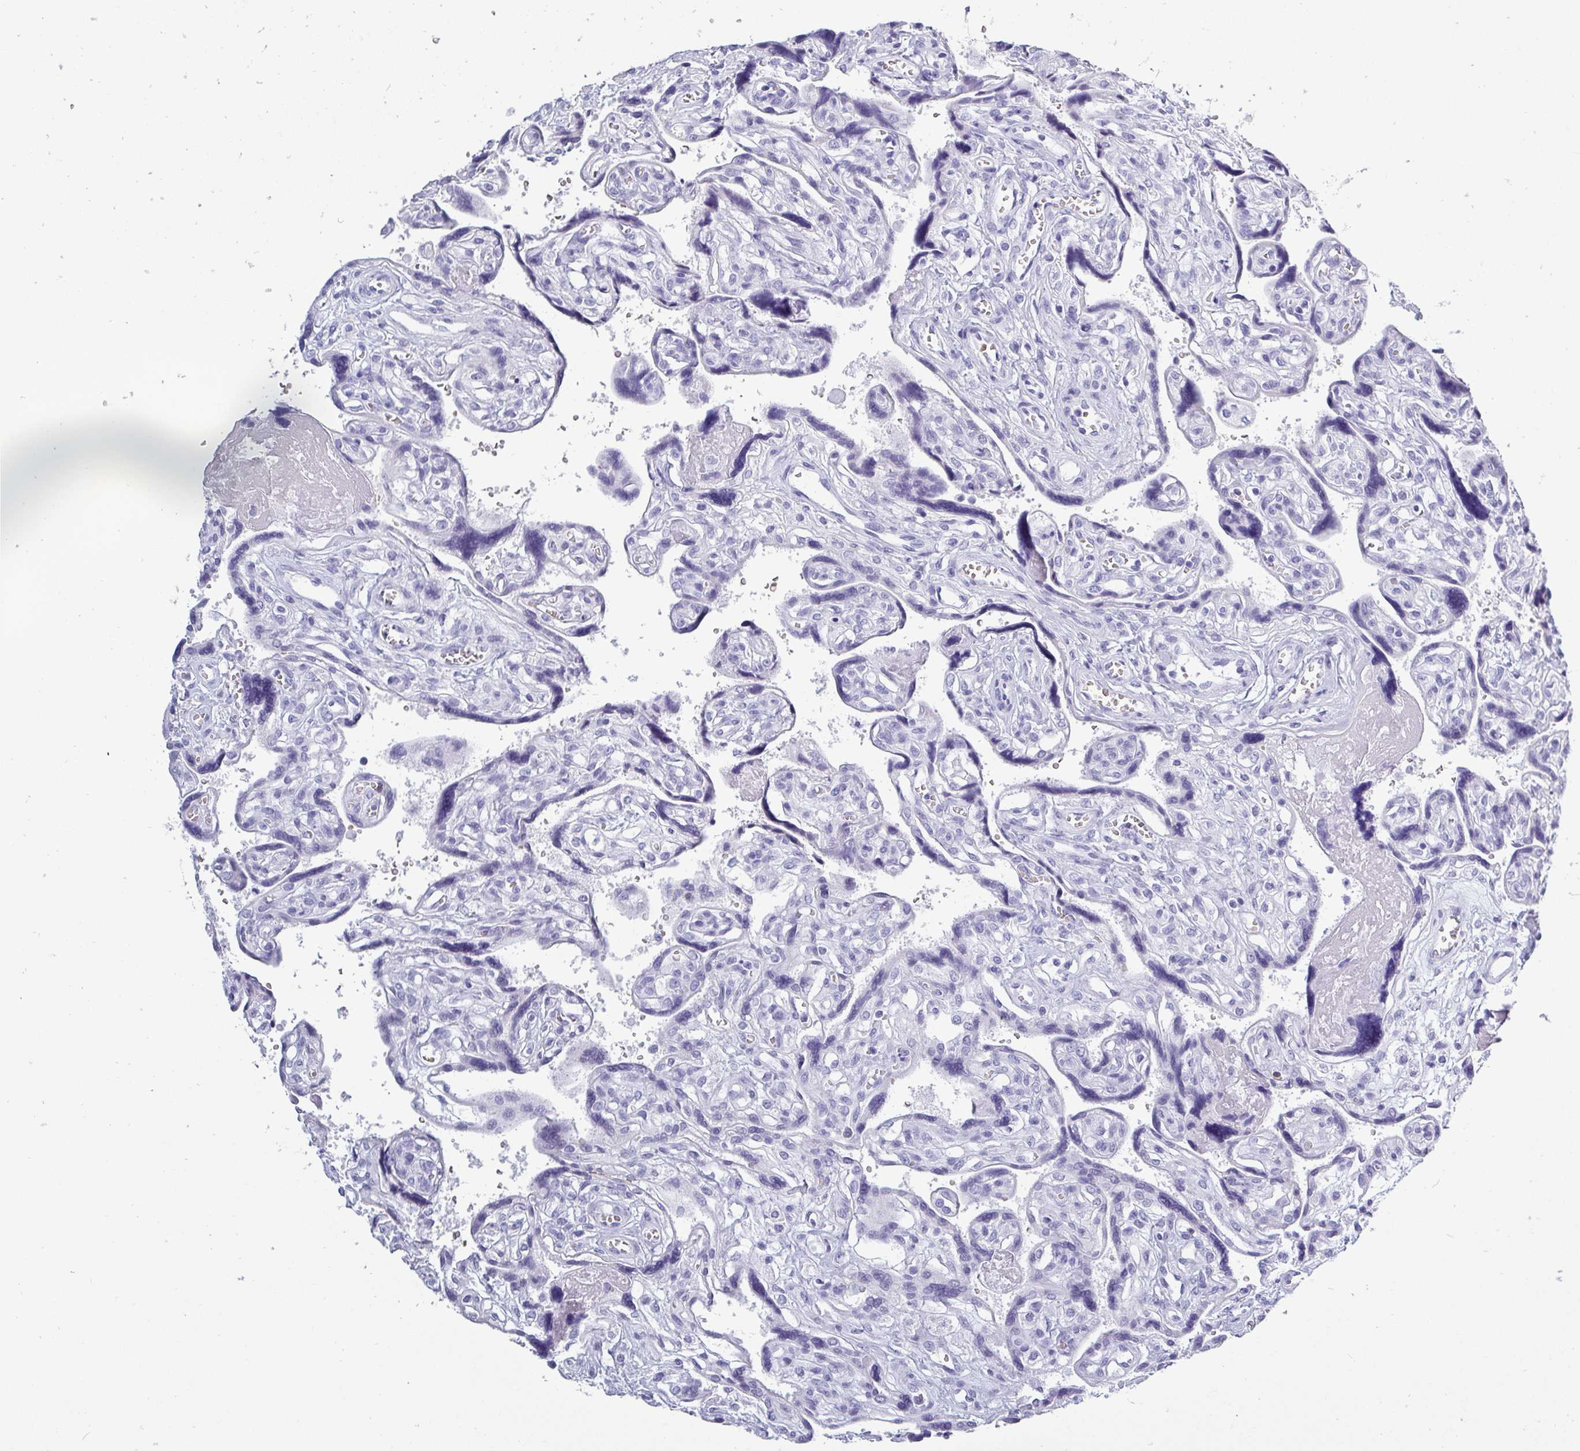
{"staining": {"intensity": "negative", "quantity": "none", "location": "none"}, "tissue": "placenta", "cell_type": "Decidual cells", "image_type": "normal", "snomed": [{"axis": "morphology", "description": "Normal tissue, NOS"}, {"axis": "topography", "description": "Placenta"}], "caption": "The image displays no significant expression in decidual cells of placenta. (Stains: DAB (3,3'-diaminobenzidine) immunohistochemistry with hematoxylin counter stain, Microscopy: brightfield microscopy at high magnification).", "gene": "CRYBB2", "patient": {"sex": "female", "age": 39}}